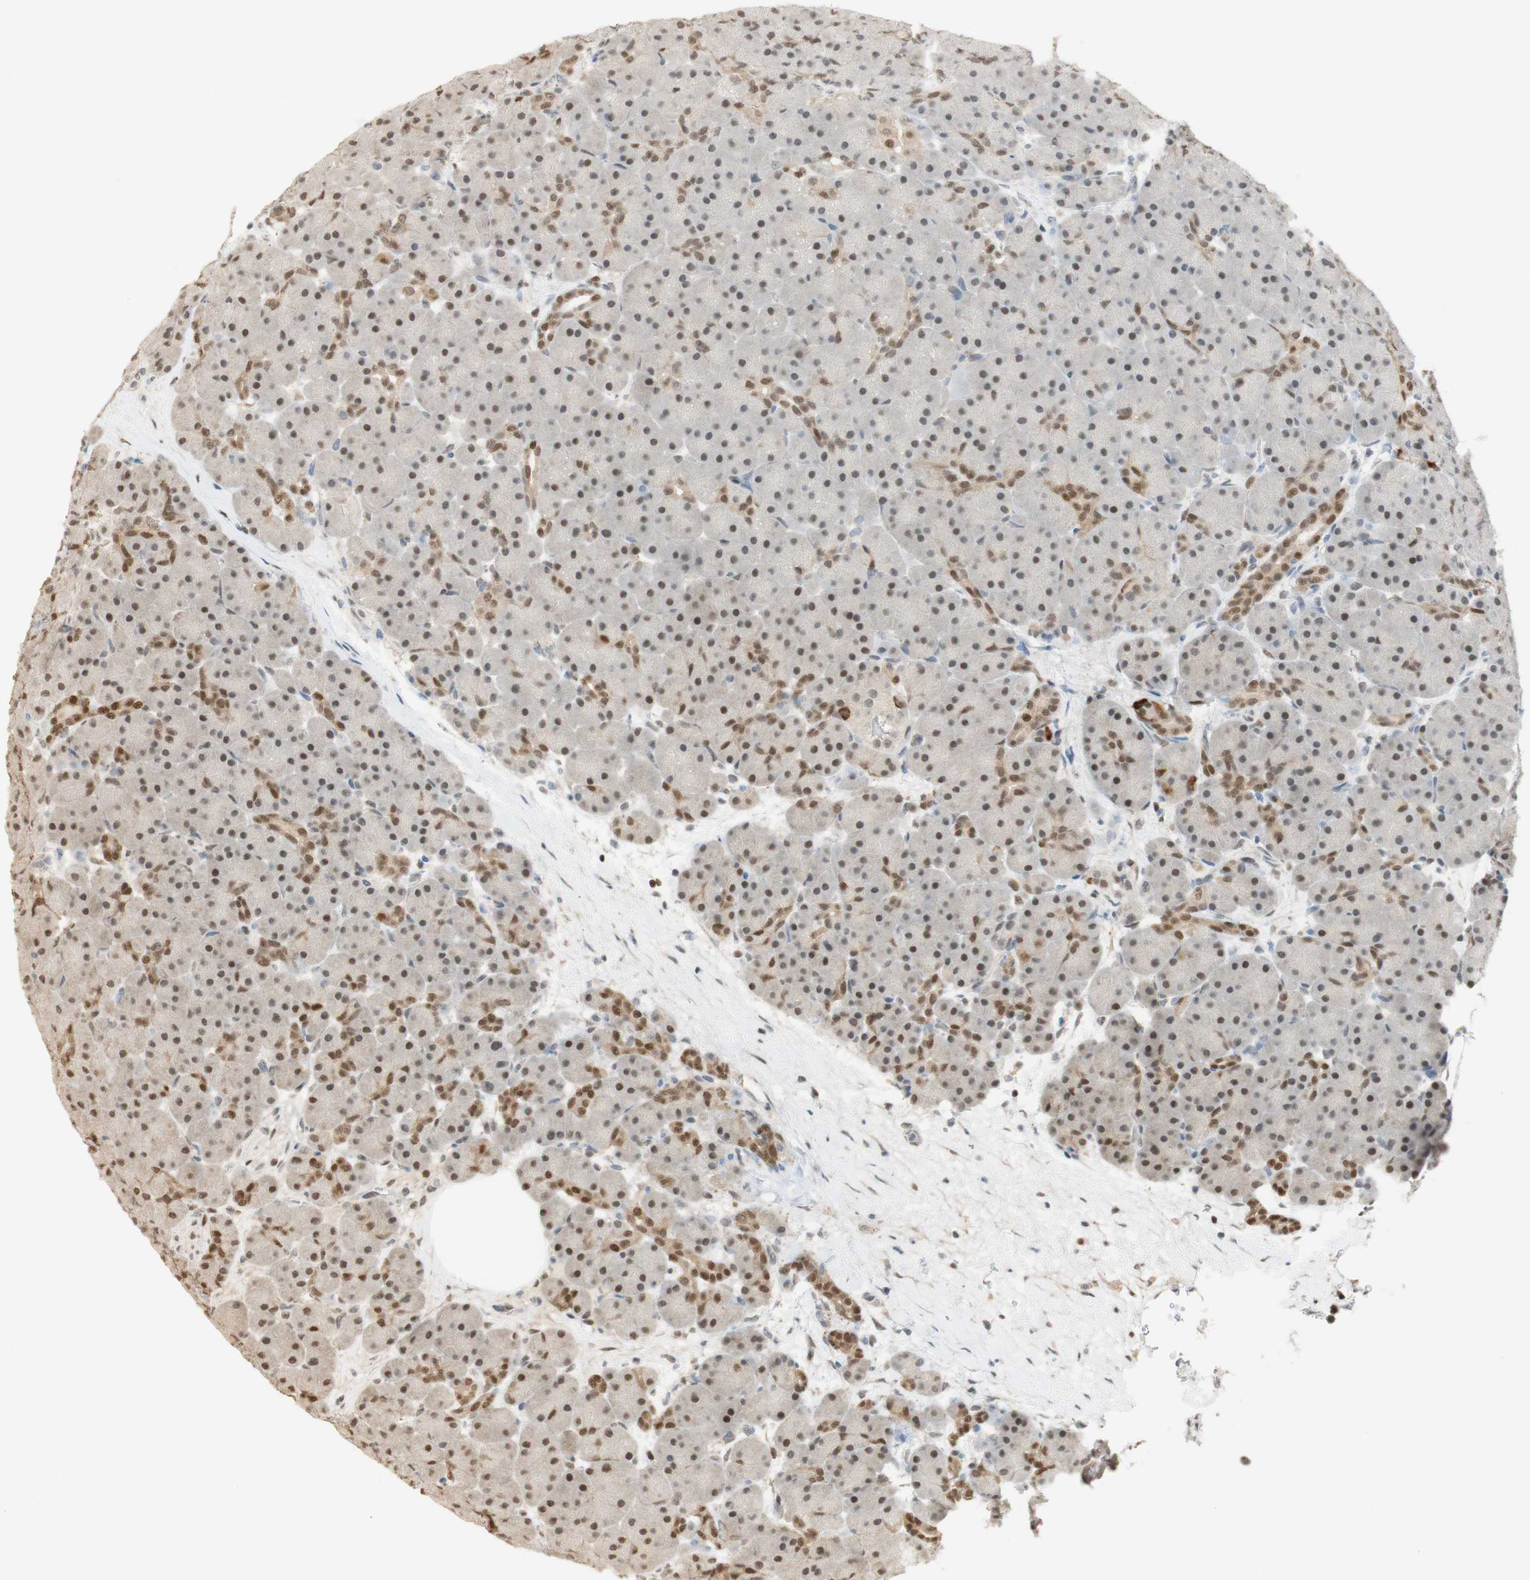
{"staining": {"intensity": "moderate", "quantity": "25%-75%", "location": "nuclear"}, "tissue": "pancreas", "cell_type": "Exocrine glandular cells", "image_type": "normal", "snomed": [{"axis": "morphology", "description": "Normal tissue, NOS"}, {"axis": "topography", "description": "Pancreas"}], "caption": "Immunohistochemistry image of unremarkable pancreas: pancreas stained using IHC displays medium levels of moderate protein expression localized specifically in the nuclear of exocrine glandular cells, appearing as a nuclear brown color.", "gene": "NAP1L4", "patient": {"sex": "male", "age": 66}}